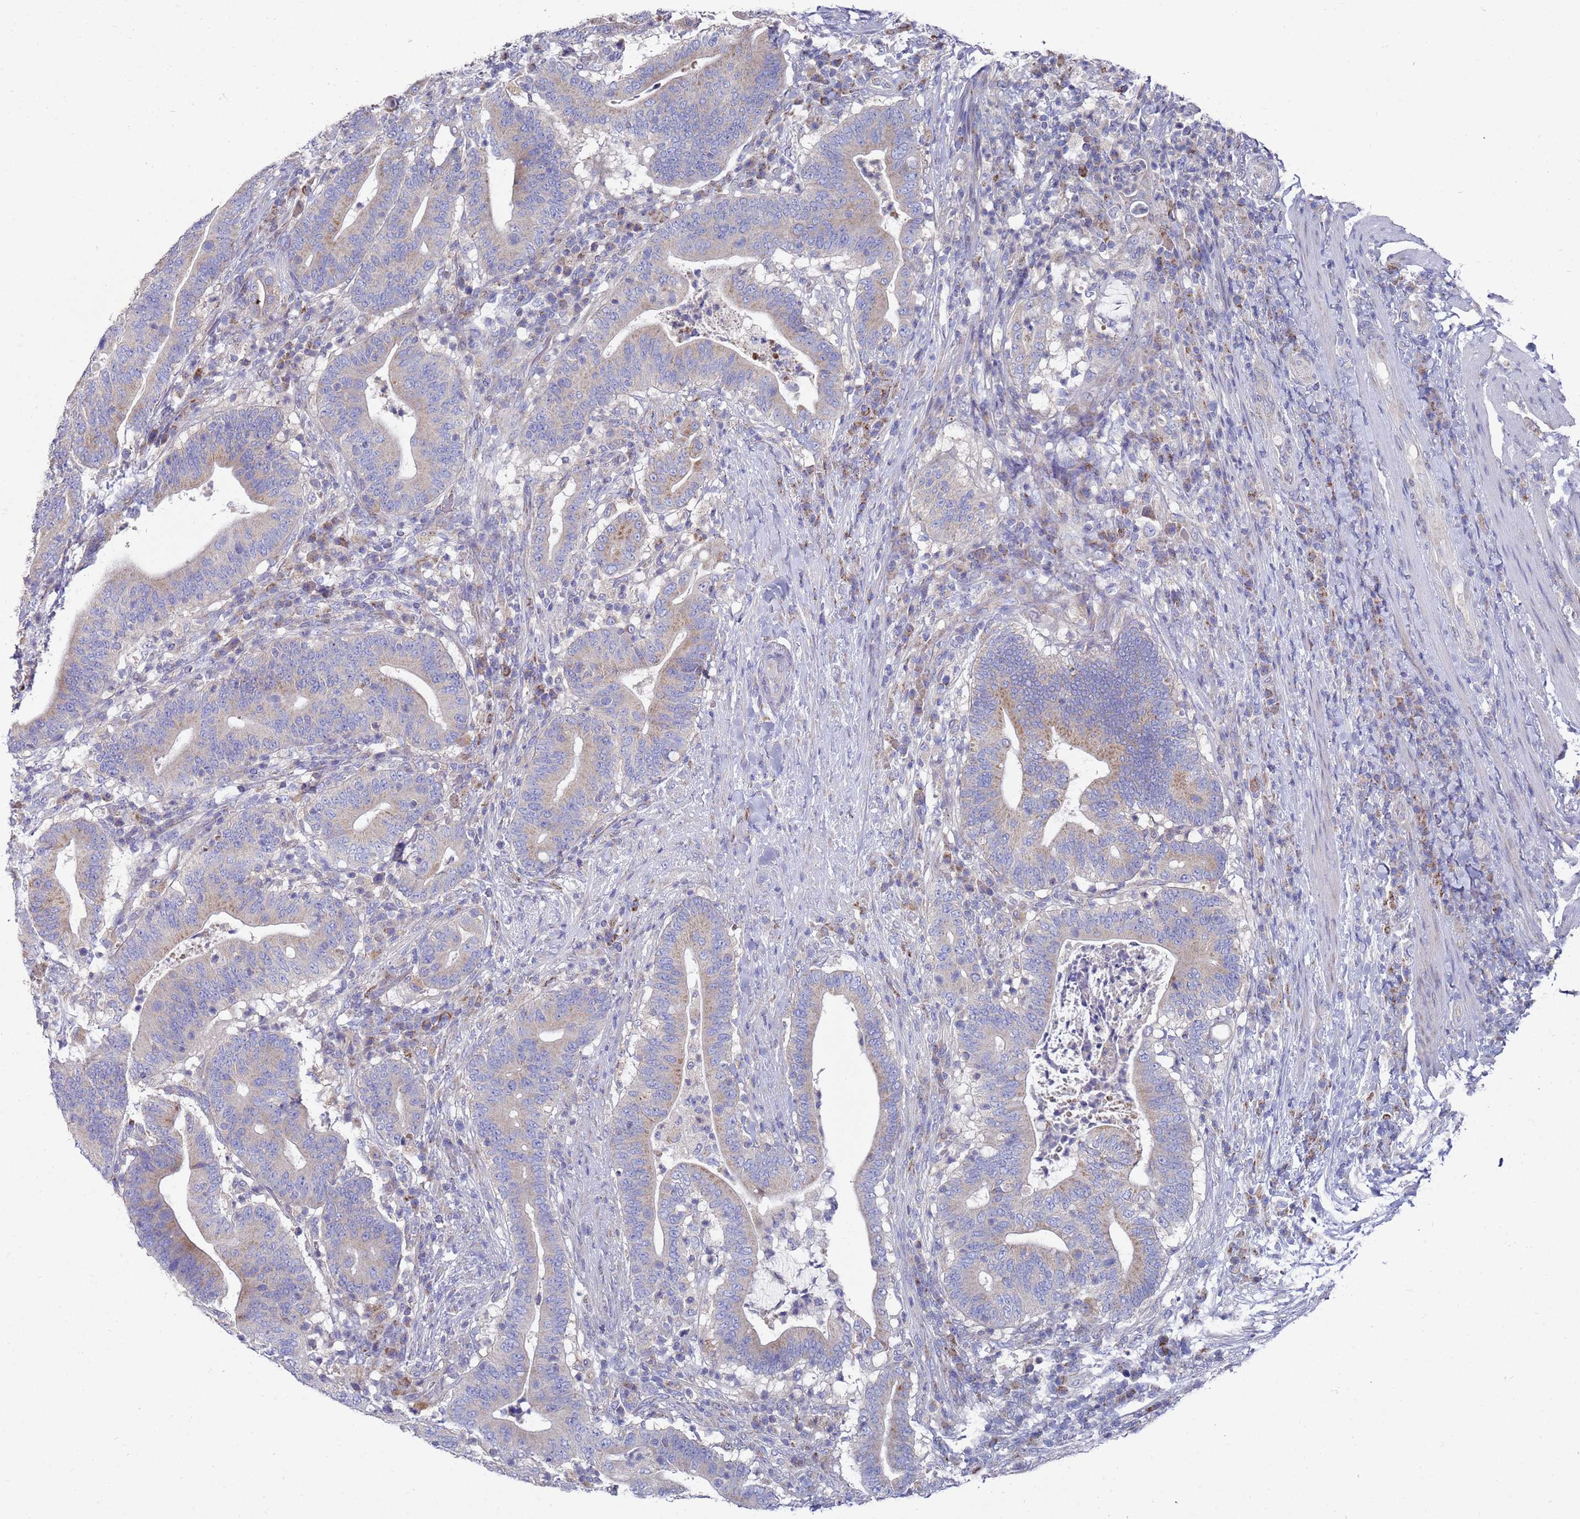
{"staining": {"intensity": "weak", "quantity": "25%-75%", "location": "cytoplasmic/membranous"}, "tissue": "colorectal cancer", "cell_type": "Tumor cells", "image_type": "cancer", "snomed": [{"axis": "morphology", "description": "Adenocarcinoma, NOS"}, {"axis": "topography", "description": "Colon"}], "caption": "Tumor cells demonstrate weak cytoplasmic/membranous positivity in about 25%-75% of cells in colorectal adenocarcinoma.", "gene": "NPEPPS", "patient": {"sex": "female", "age": 66}}